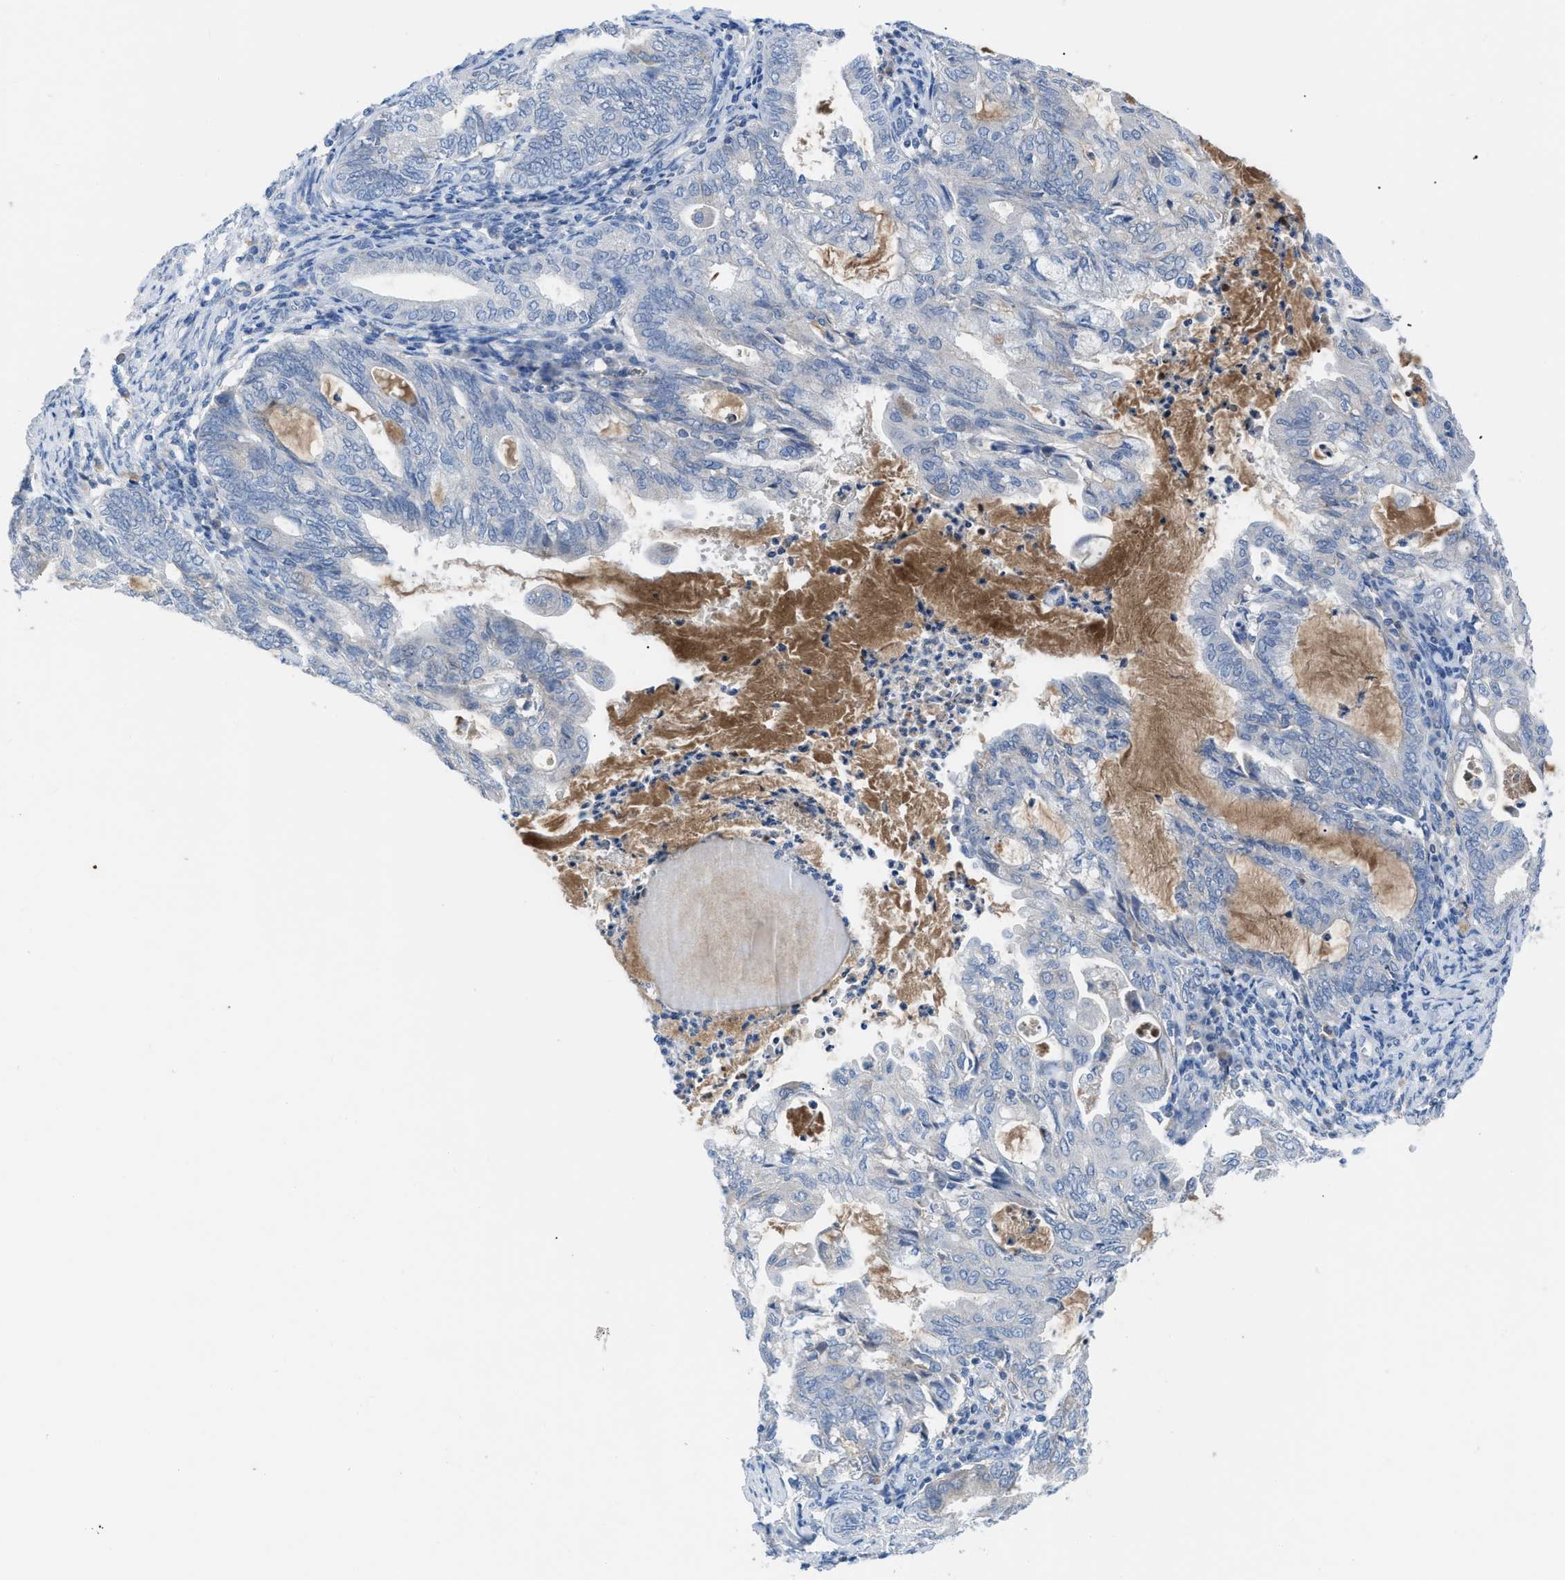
{"staining": {"intensity": "negative", "quantity": "none", "location": "none"}, "tissue": "endometrial cancer", "cell_type": "Tumor cells", "image_type": "cancer", "snomed": [{"axis": "morphology", "description": "Adenocarcinoma, NOS"}, {"axis": "topography", "description": "Endometrium"}], "caption": "Photomicrograph shows no significant protein expression in tumor cells of adenocarcinoma (endometrial).", "gene": "HPX", "patient": {"sex": "female", "age": 86}}